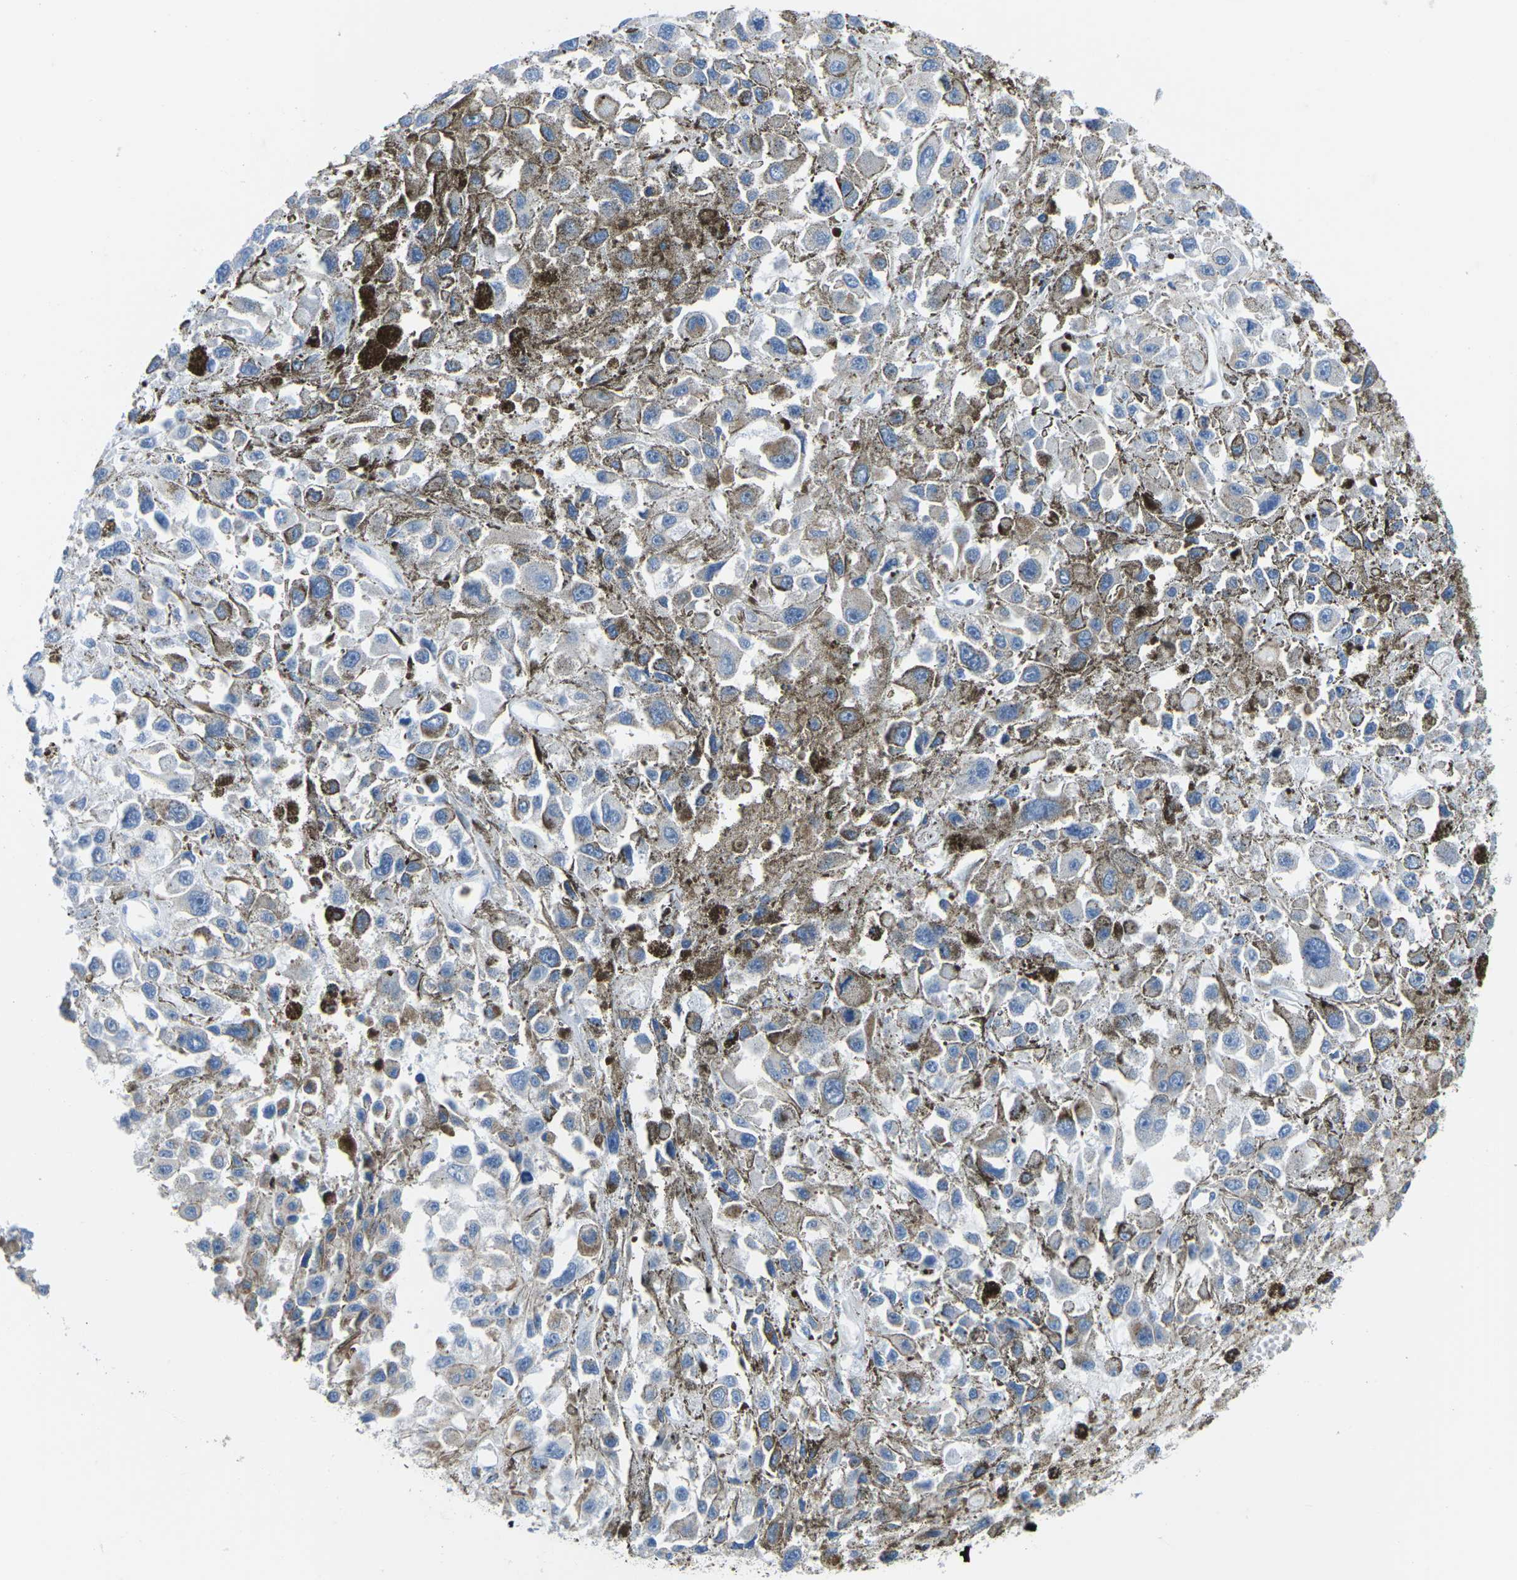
{"staining": {"intensity": "negative", "quantity": "none", "location": "none"}, "tissue": "melanoma", "cell_type": "Tumor cells", "image_type": "cancer", "snomed": [{"axis": "morphology", "description": "Malignant melanoma, Metastatic site"}, {"axis": "topography", "description": "Lymph node"}], "caption": "Human melanoma stained for a protein using immunohistochemistry (IHC) shows no staining in tumor cells.", "gene": "COX6C", "patient": {"sex": "male", "age": 59}}